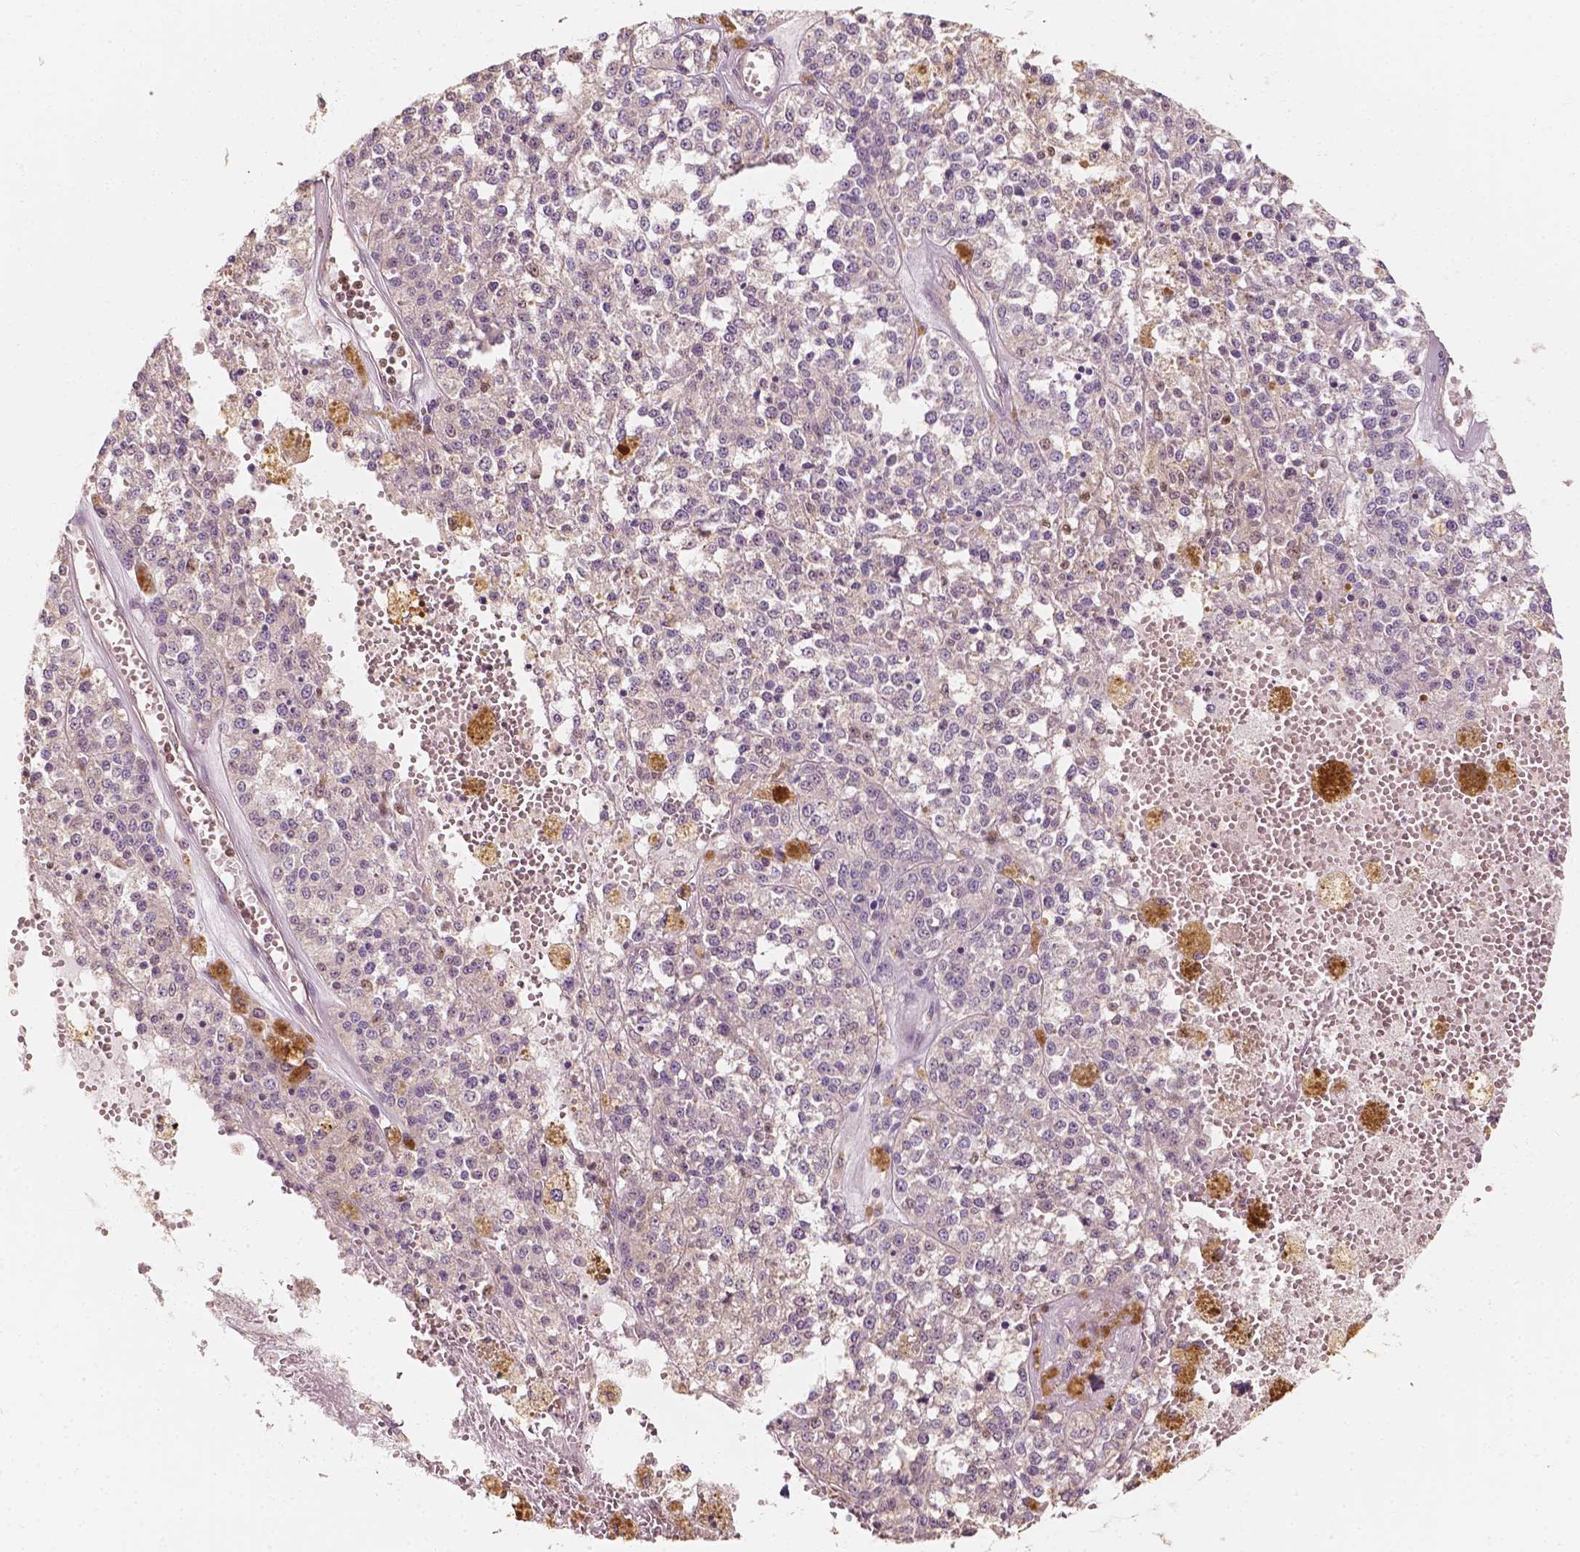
{"staining": {"intensity": "negative", "quantity": "none", "location": "none"}, "tissue": "melanoma", "cell_type": "Tumor cells", "image_type": "cancer", "snomed": [{"axis": "morphology", "description": "Malignant melanoma, Metastatic site"}, {"axis": "topography", "description": "Lymph node"}], "caption": "Immunohistochemistry (IHC) micrograph of malignant melanoma (metastatic site) stained for a protein (brown), which reveals no positivity in tumor cells.", "gene": "TBC1D17", "patient": {"sex": "female", "age": 64}}